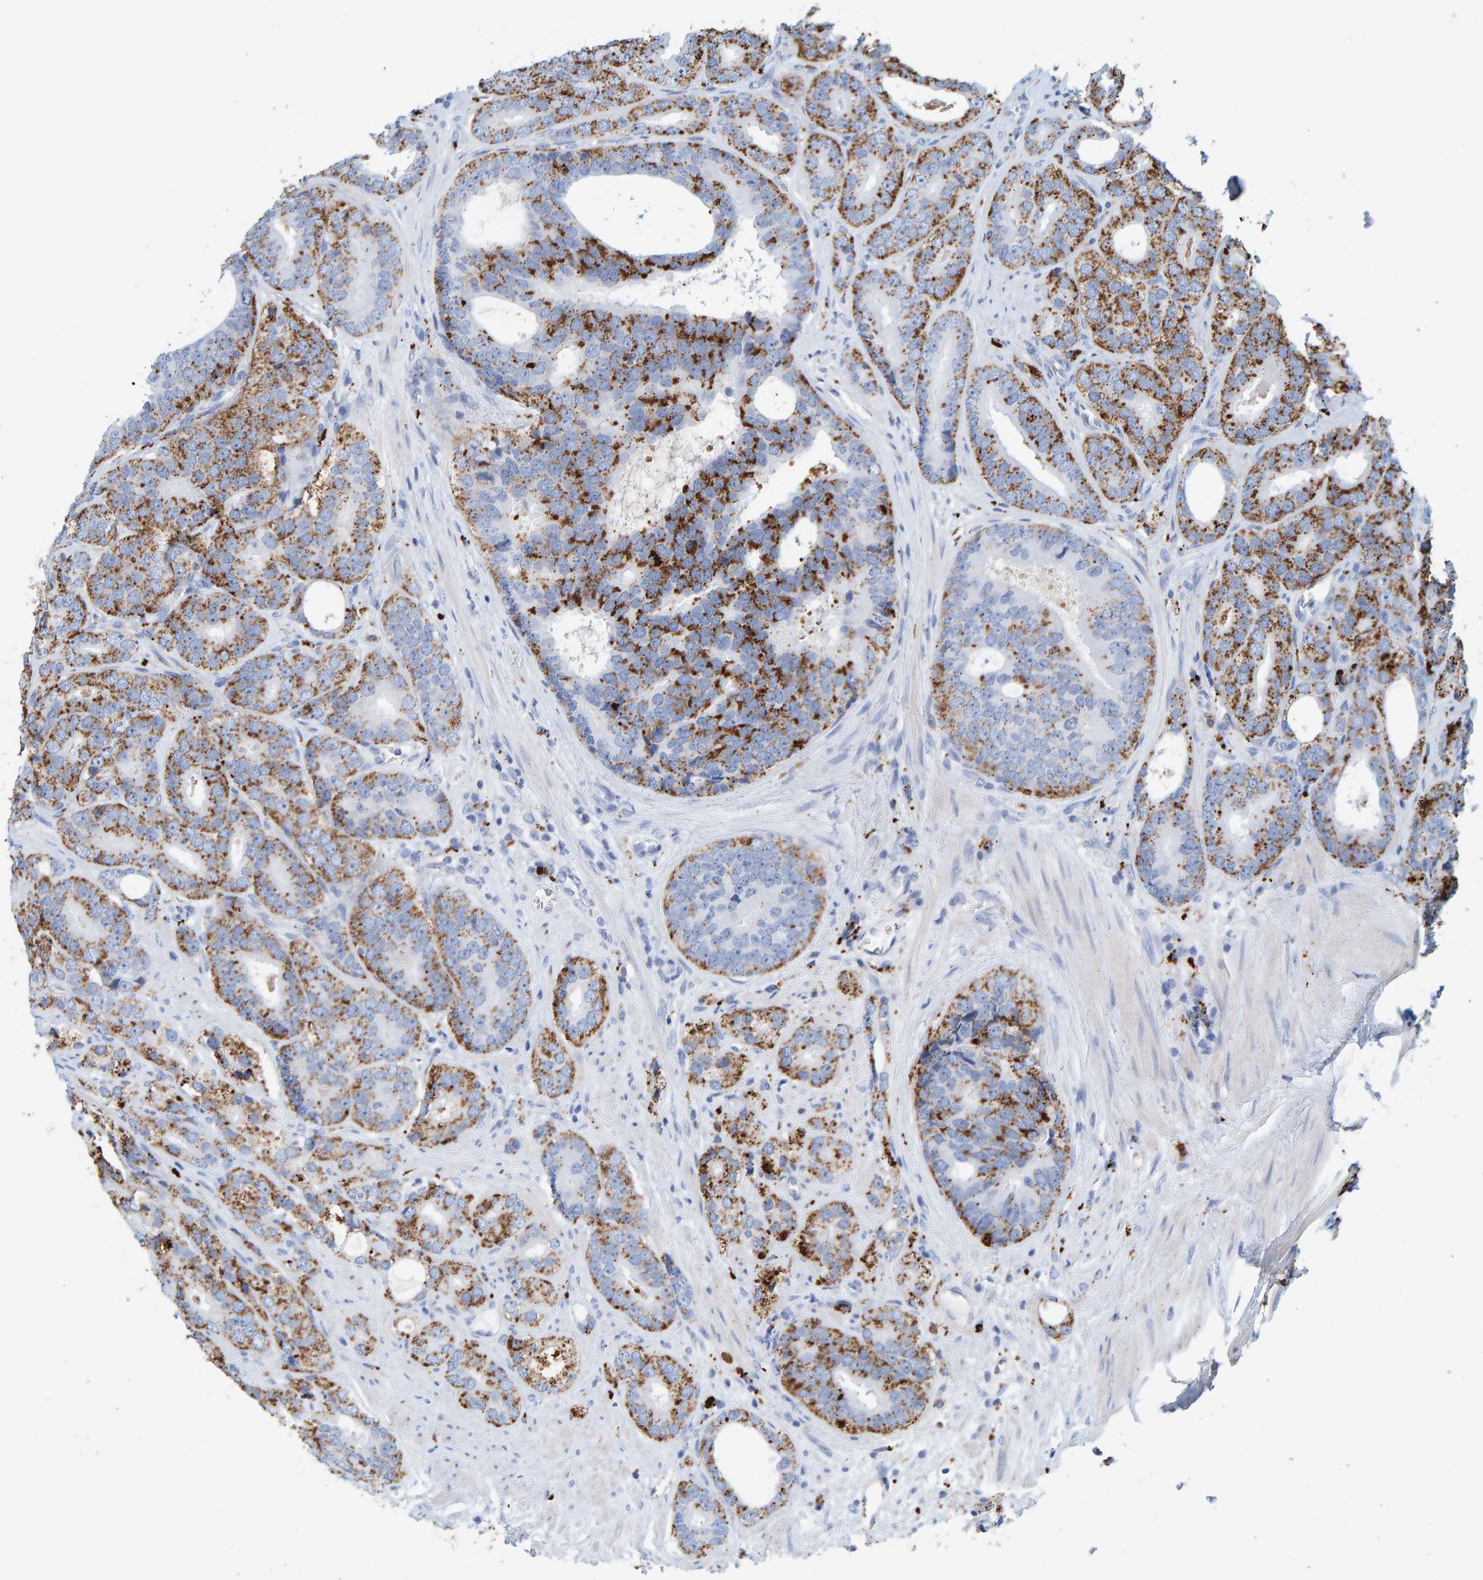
{"staining": {"intensity": "moderate", "quantity": ">75%", "location": "cytoplasmic/membranous"}, "tissue": "prostate cancer", "cell_type": "Tumor cells", "image_type": "cancer", "snomed": [{"axis": "morphology", "description": "Adenocarcinoma, High grade"}, {"axis": "topography", "description": "Prostate"}], "caption": "Immunohistochemical staining of prostate adenocarcinoma (high-grade) displays medium levels of moderate cytoplasmic/membranous staining in about >75% of tumor cells.", "gene": "BIN3", "patient": {"sex": "male", "age": 56}}